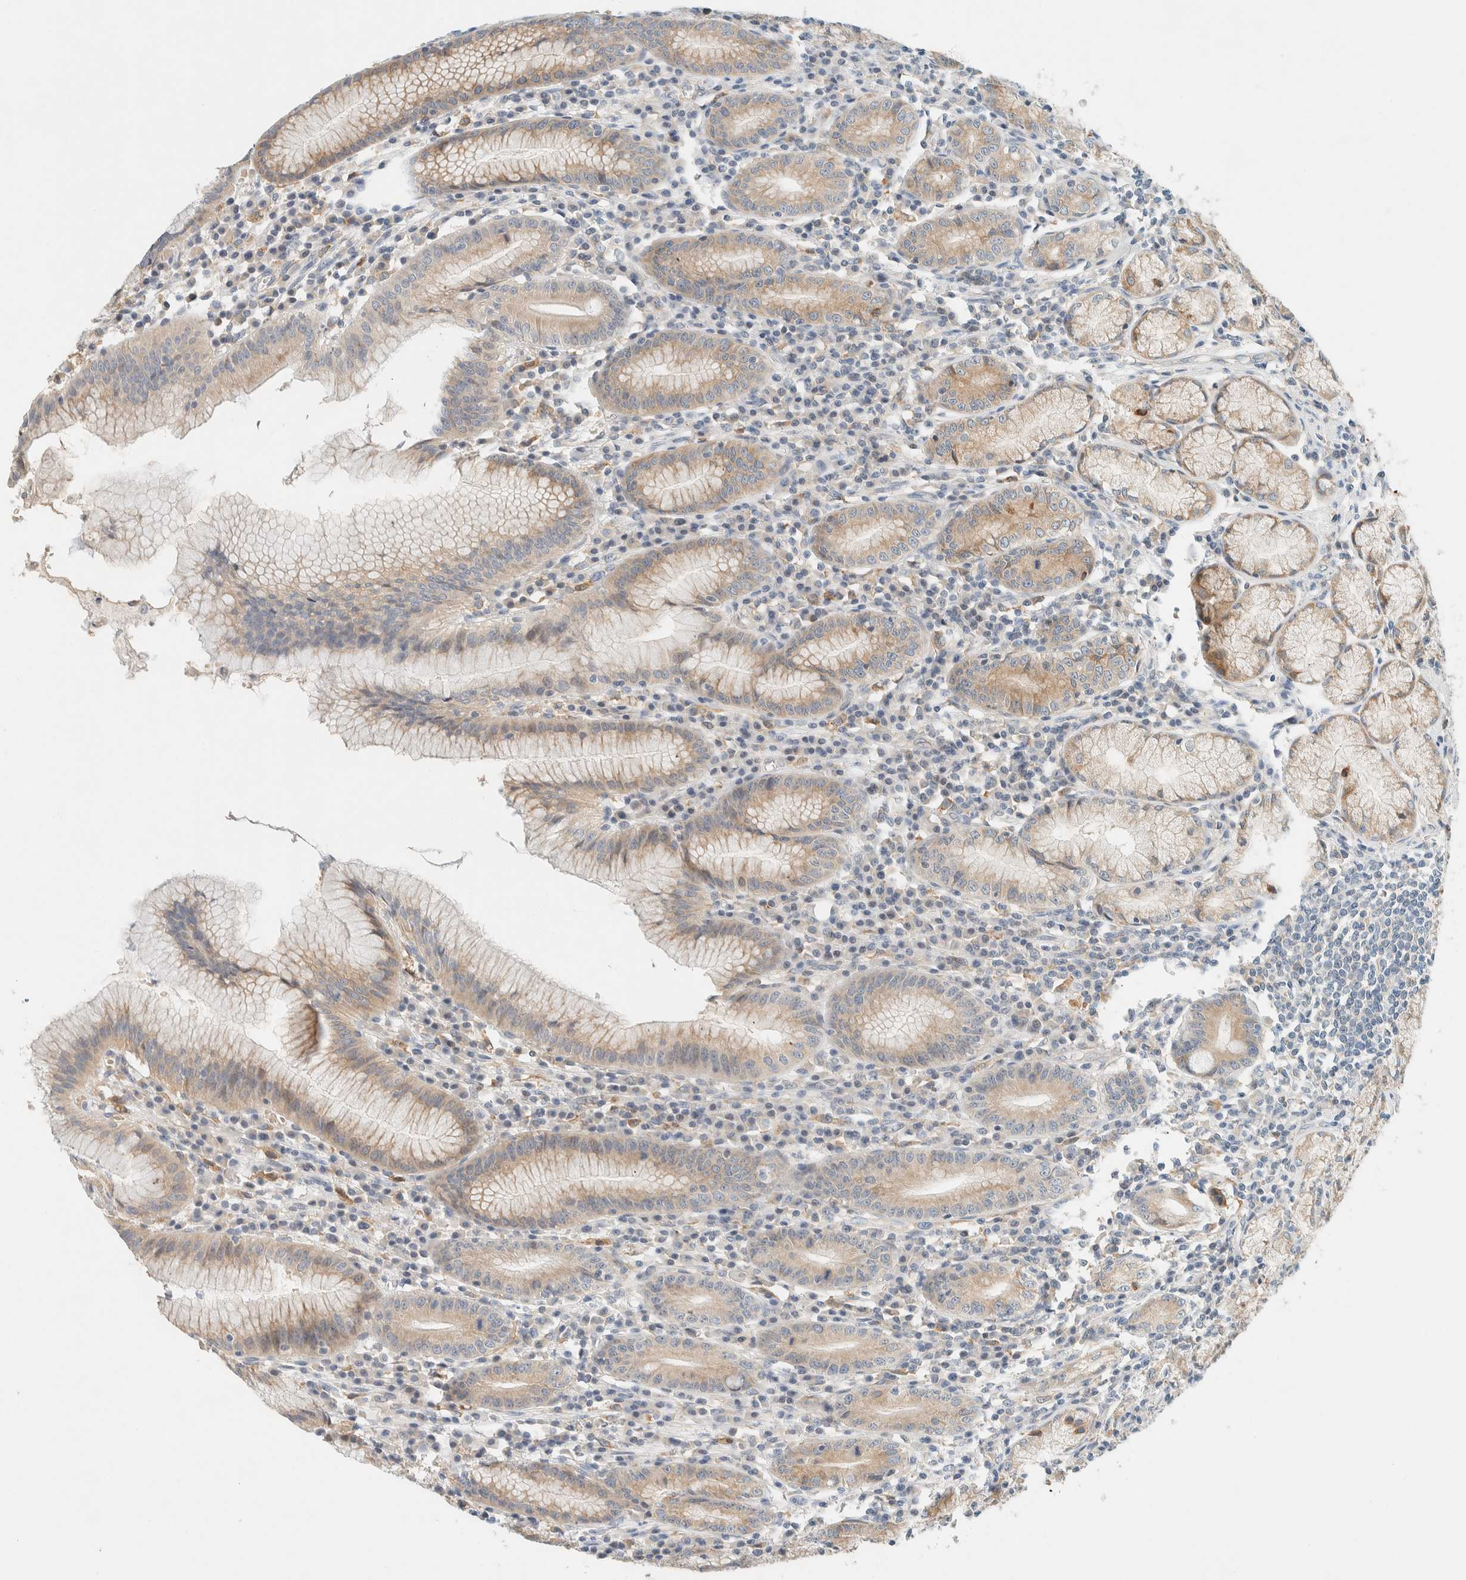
{"staining": {"intensity": "moderate", "quantity": "25%-75%", "location": "cytoplasmic/membranous"}, "tissue": "stomach", "cell_type": "Glandular cells", "image_type": "normal", "snomed": [{"axis": "morphology", "description": "Normal tissue, NOS"}, {"axis": "topography", "description": "Stomach"}], "caption": "A brown stain highlights moderate cytoplasmic/membranous staining of a protein in glandular cells of normal human stomach.", "gene": "SUMF2", "patient": {"sex": "male", "age": 55}}